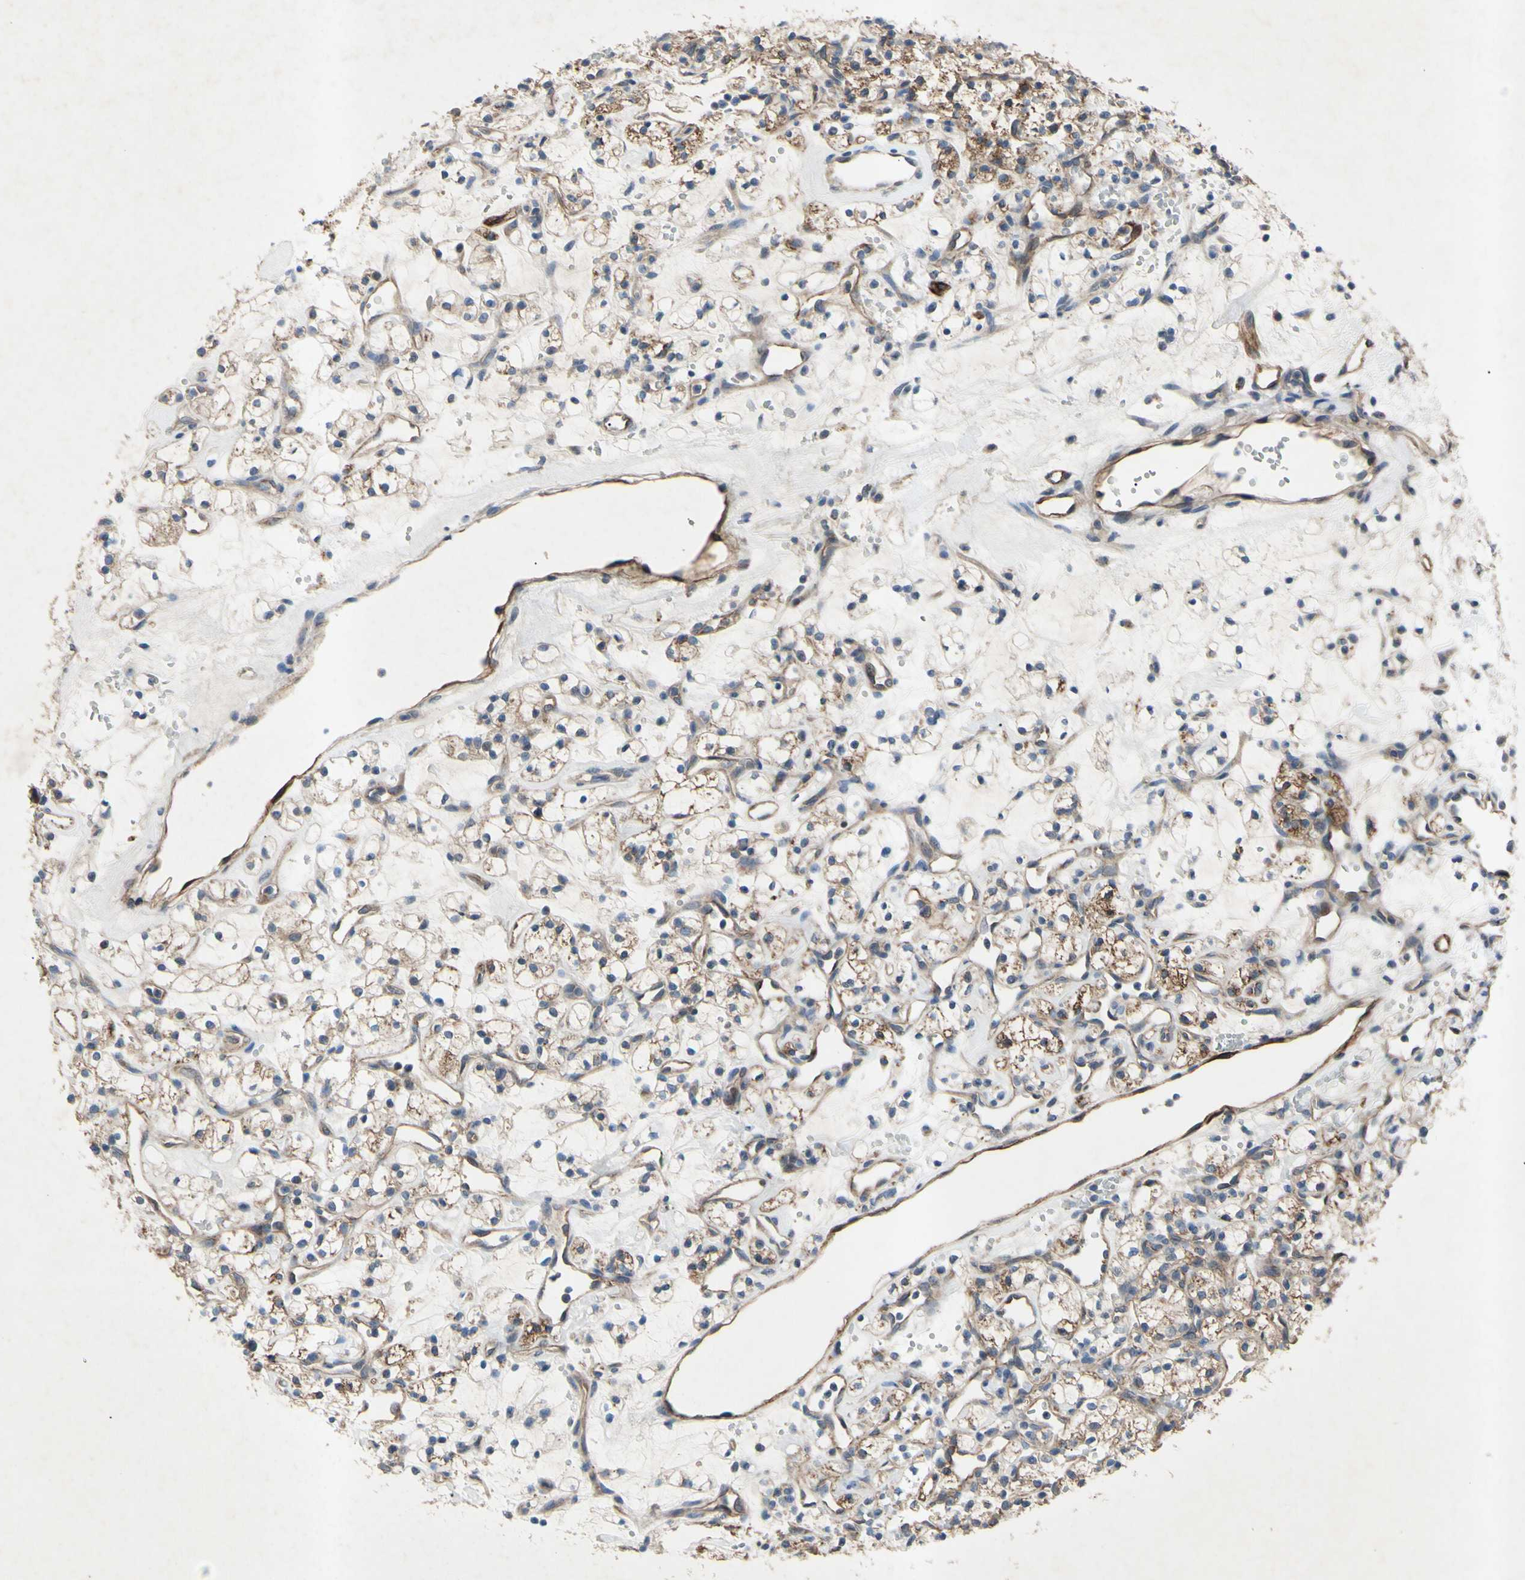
{"staining": {"intensity": "moderate", "quantity": ">75%", "location": "cytoplasmic/membranous"}, "tissue": "renal cancer", "cell_type": "Tumor cells", "image_type": "cancer", "snomed": [{"axis": "morphology", "description": "Adenocarcinoma, NOS"}, {"axis": "topography", "description": "Kidney"}], "caption": "Moderate cytoplasmic/membranous expression for a protein is seen in about >75% of tumor cells of renal adenocarcinoma using immunohistochemistry.", "gene": "HILPDA", "patient": {"sex": "female", "age": 60}}